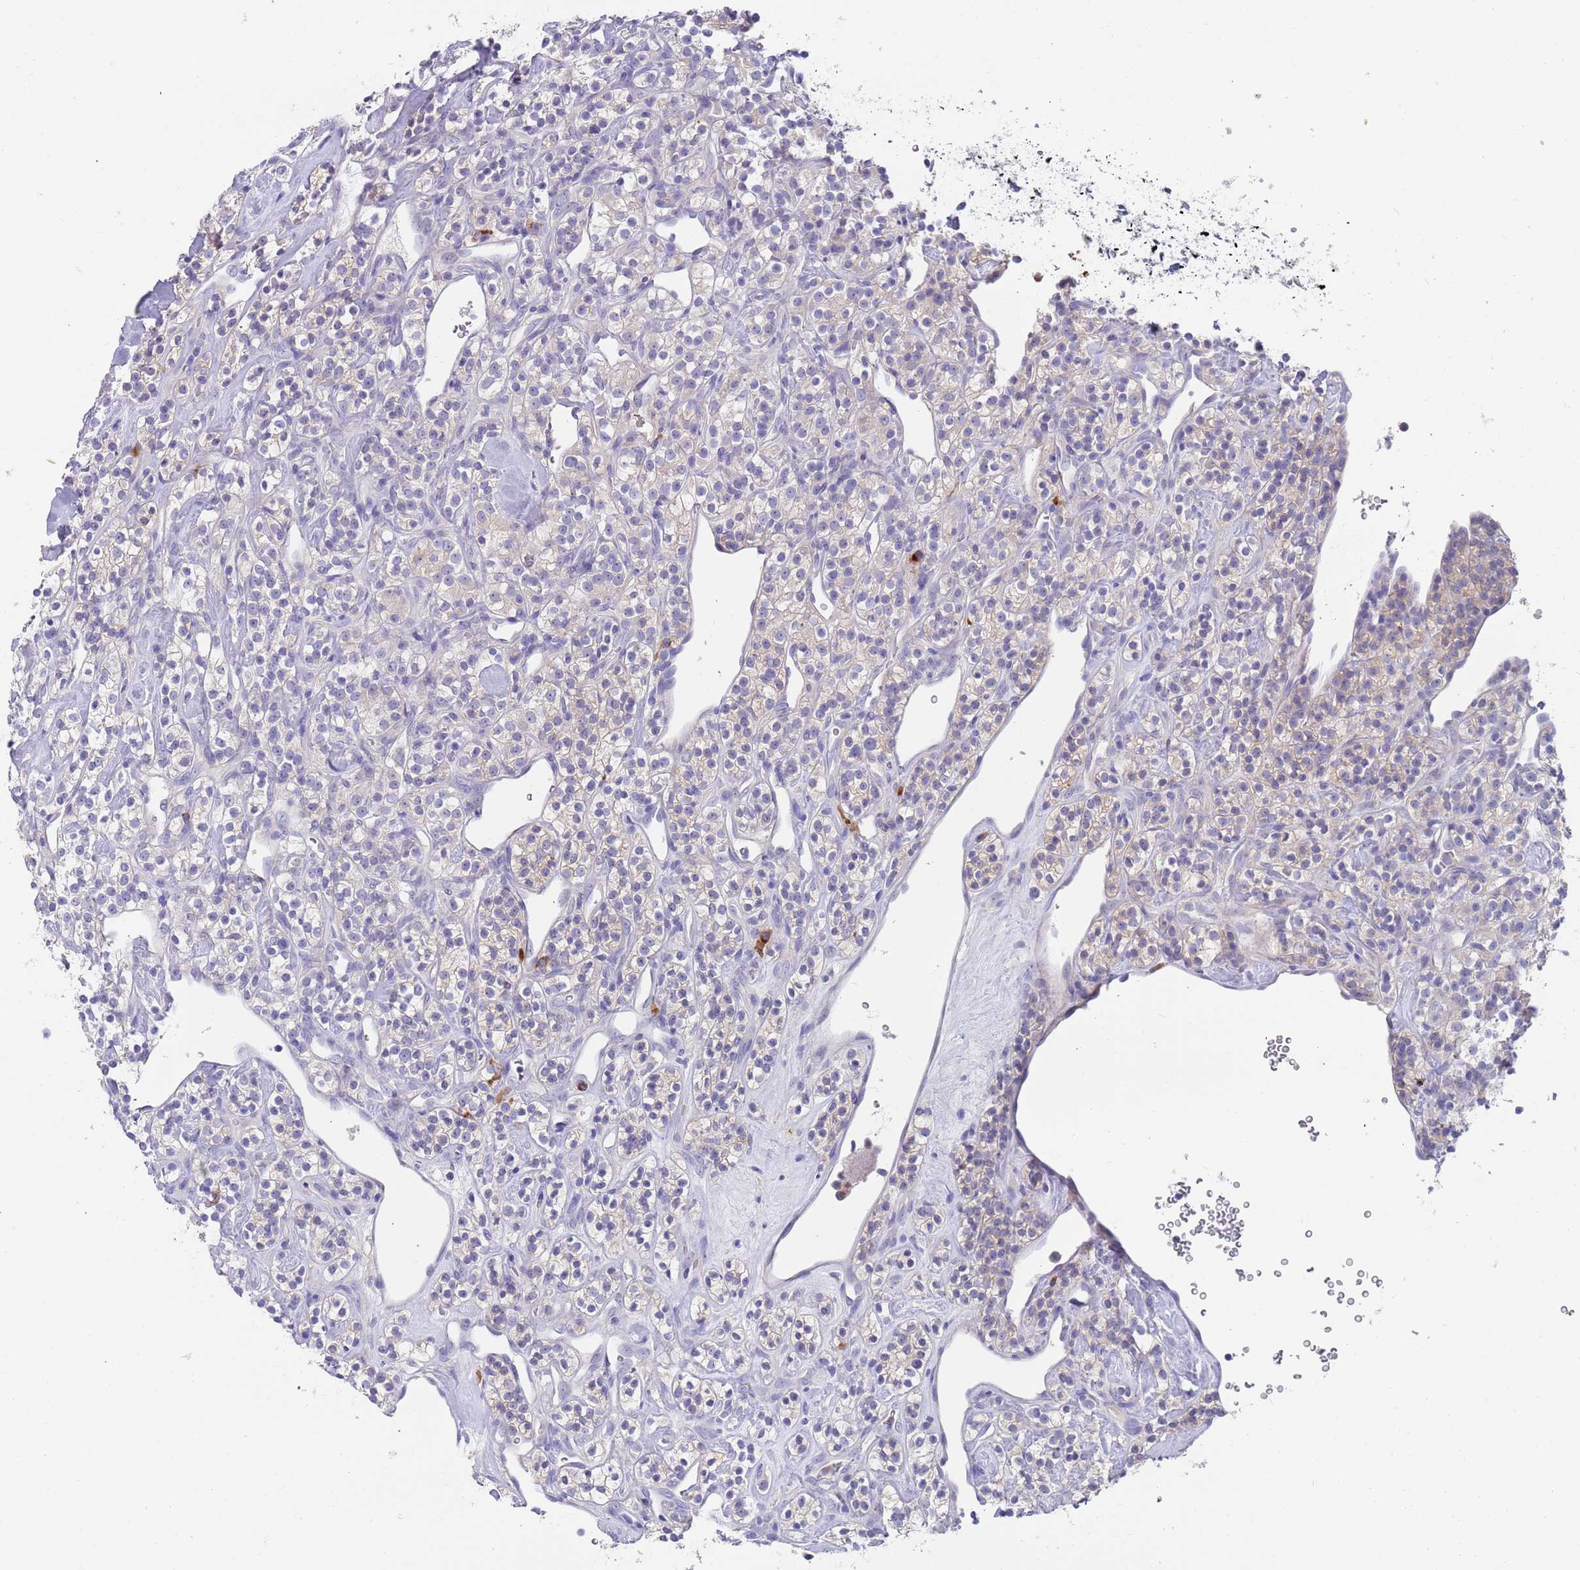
{"staining": {"intensity": "negative", "quantity": "none", "location": "none"}, "tissue": "renal cancer", "cell_type": "Tumor cells", "image_type": "cancer", "snomed": [{"axis": "morphology", "description": "Adenocarcinoma, NOS"}, {"axis": "topography", "description": "Kidney"}], "caption": "Tumor cells are negative for protein expression in human renal cancer.", "gene": "TYW1", "patient": {"sex": "male", "age": 77}}